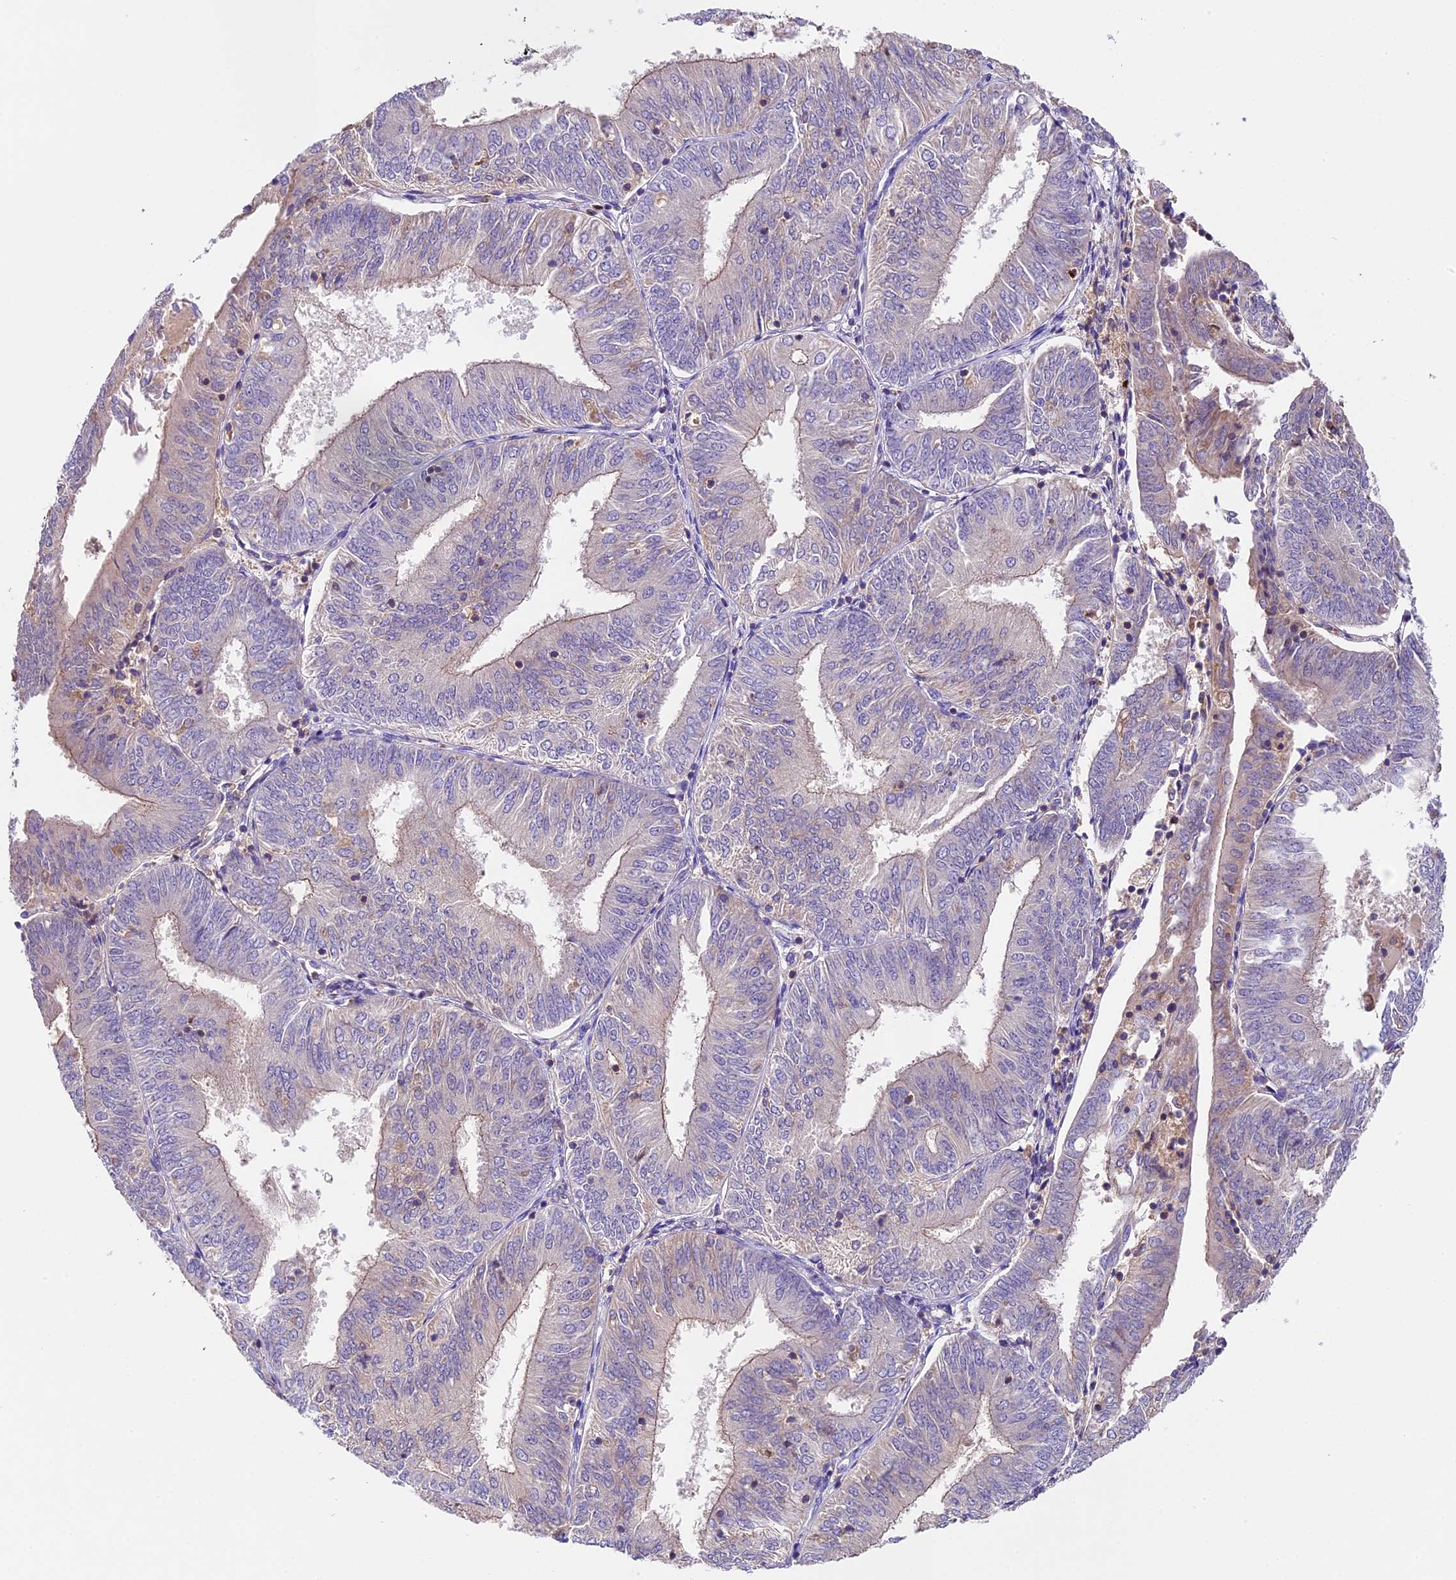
{"staining": {"intensity": "weak", "quantity": "<25%", "location": "cytoplasmic/membranous"}, "tissue": "endometrial cancer", "cell_type": "Tumor cells", "image_type": "cancer", "snomed": [{"axis": "morphology", "description": "Adenocarcinoma, NOS"}, {"axis": "topography", "description": "Endometrium"}], "caption": "An IHC photomicrograph of endometrial adenocarcinoma is shown. There is no staining in tumor cells of endometrial adenocarcinoma. (DAB (3,3'-diaminobenzidine) IHC visualized using brightfield microscopy, high magnification).", "gene": "TBC1D1", "patient": {"sex": "female", "age": 58}}